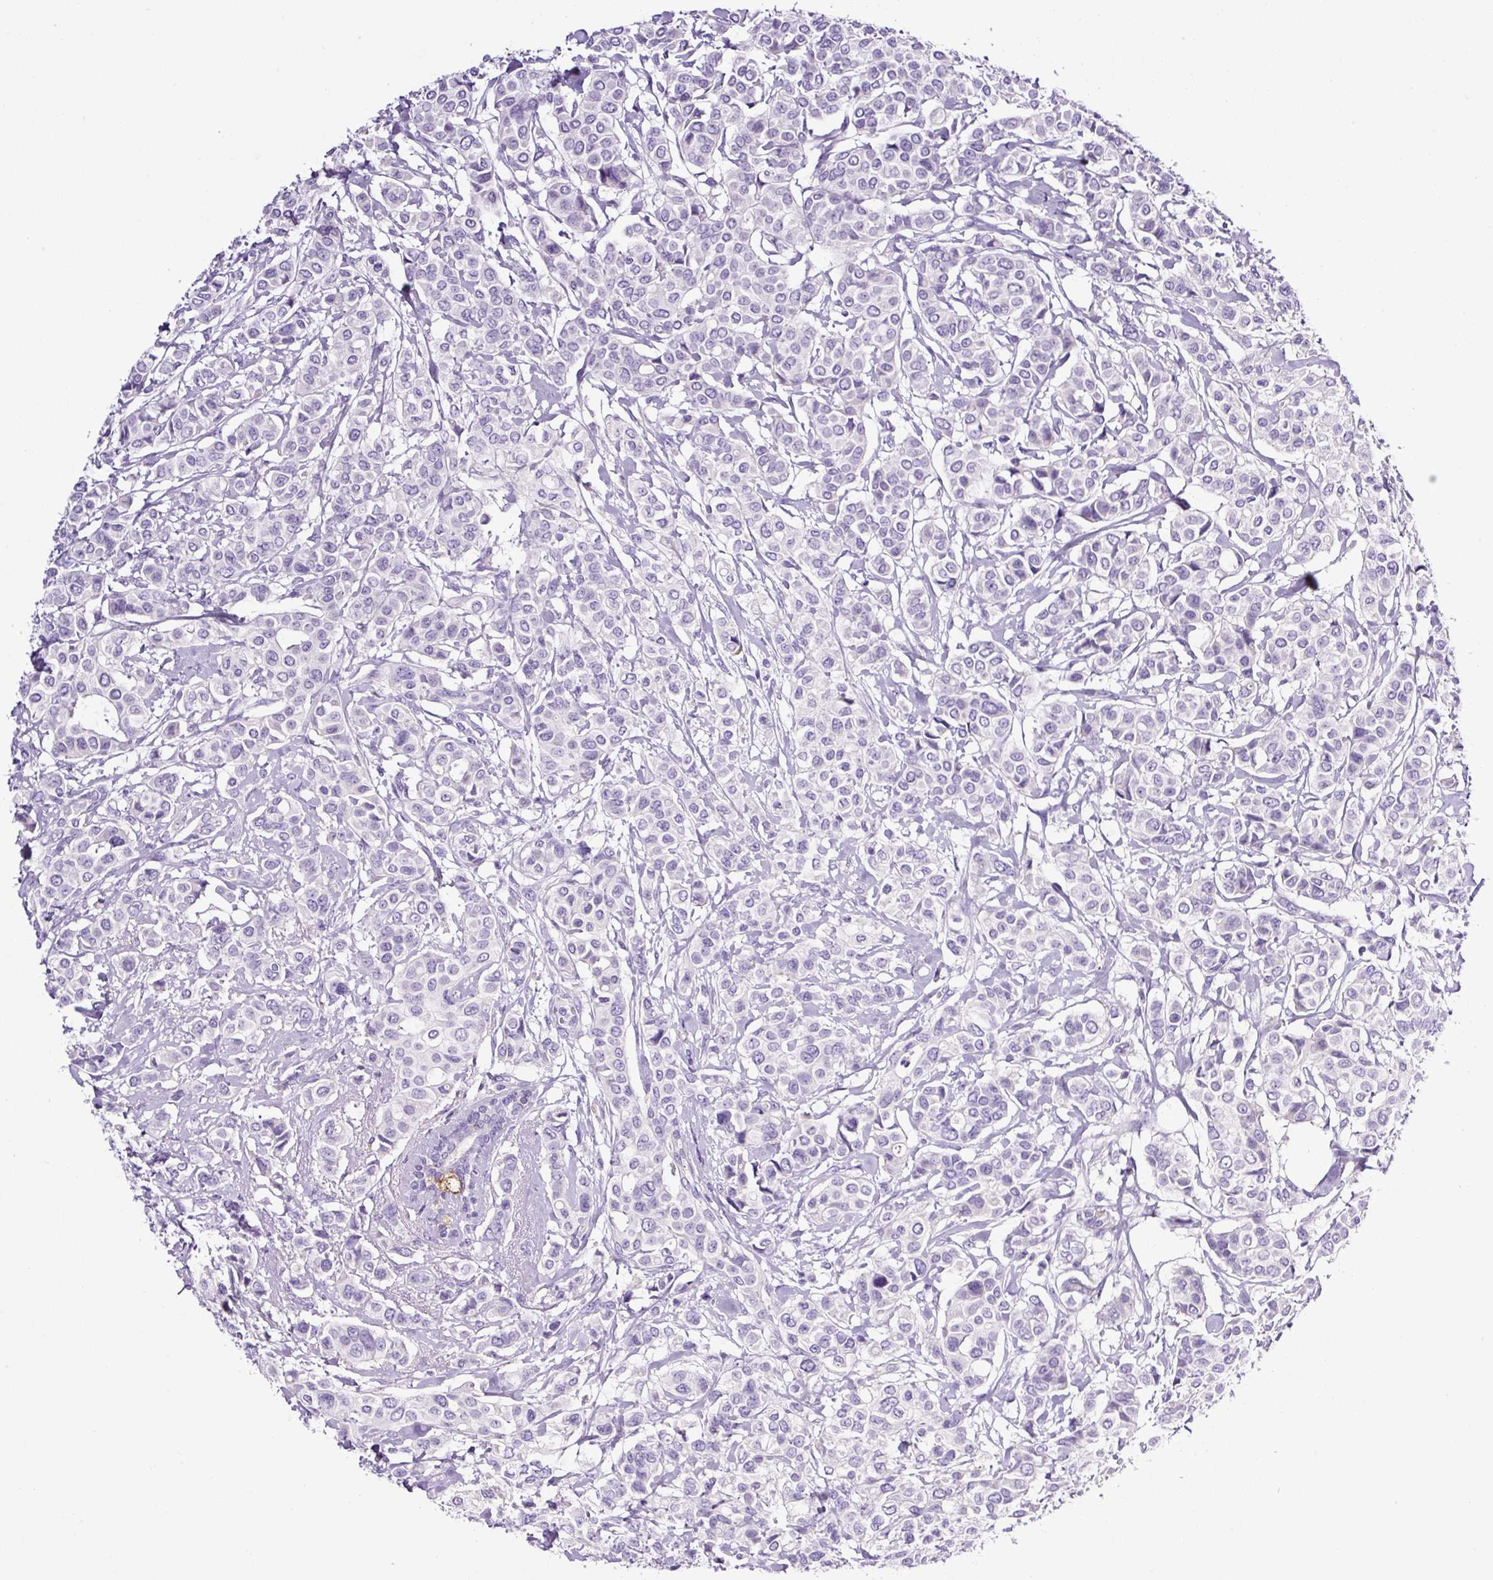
{"staining": {"intensity": "negative", "quantity": "none", "location": "none"}, "tissue": "breast cancer", "cell_type": "Tumor cells", "image_type": "cancer", "snomed": [{"axis": "morphology", "description": "Lobular carcinoma"}, {"axis": "topography", "description": "Breast"}], "caption": "Tumor cells are negative for brown protein staining in breast lobular carcinoma.", "gene": "SP8", "patient": {"sex": "female", "age": 51}}